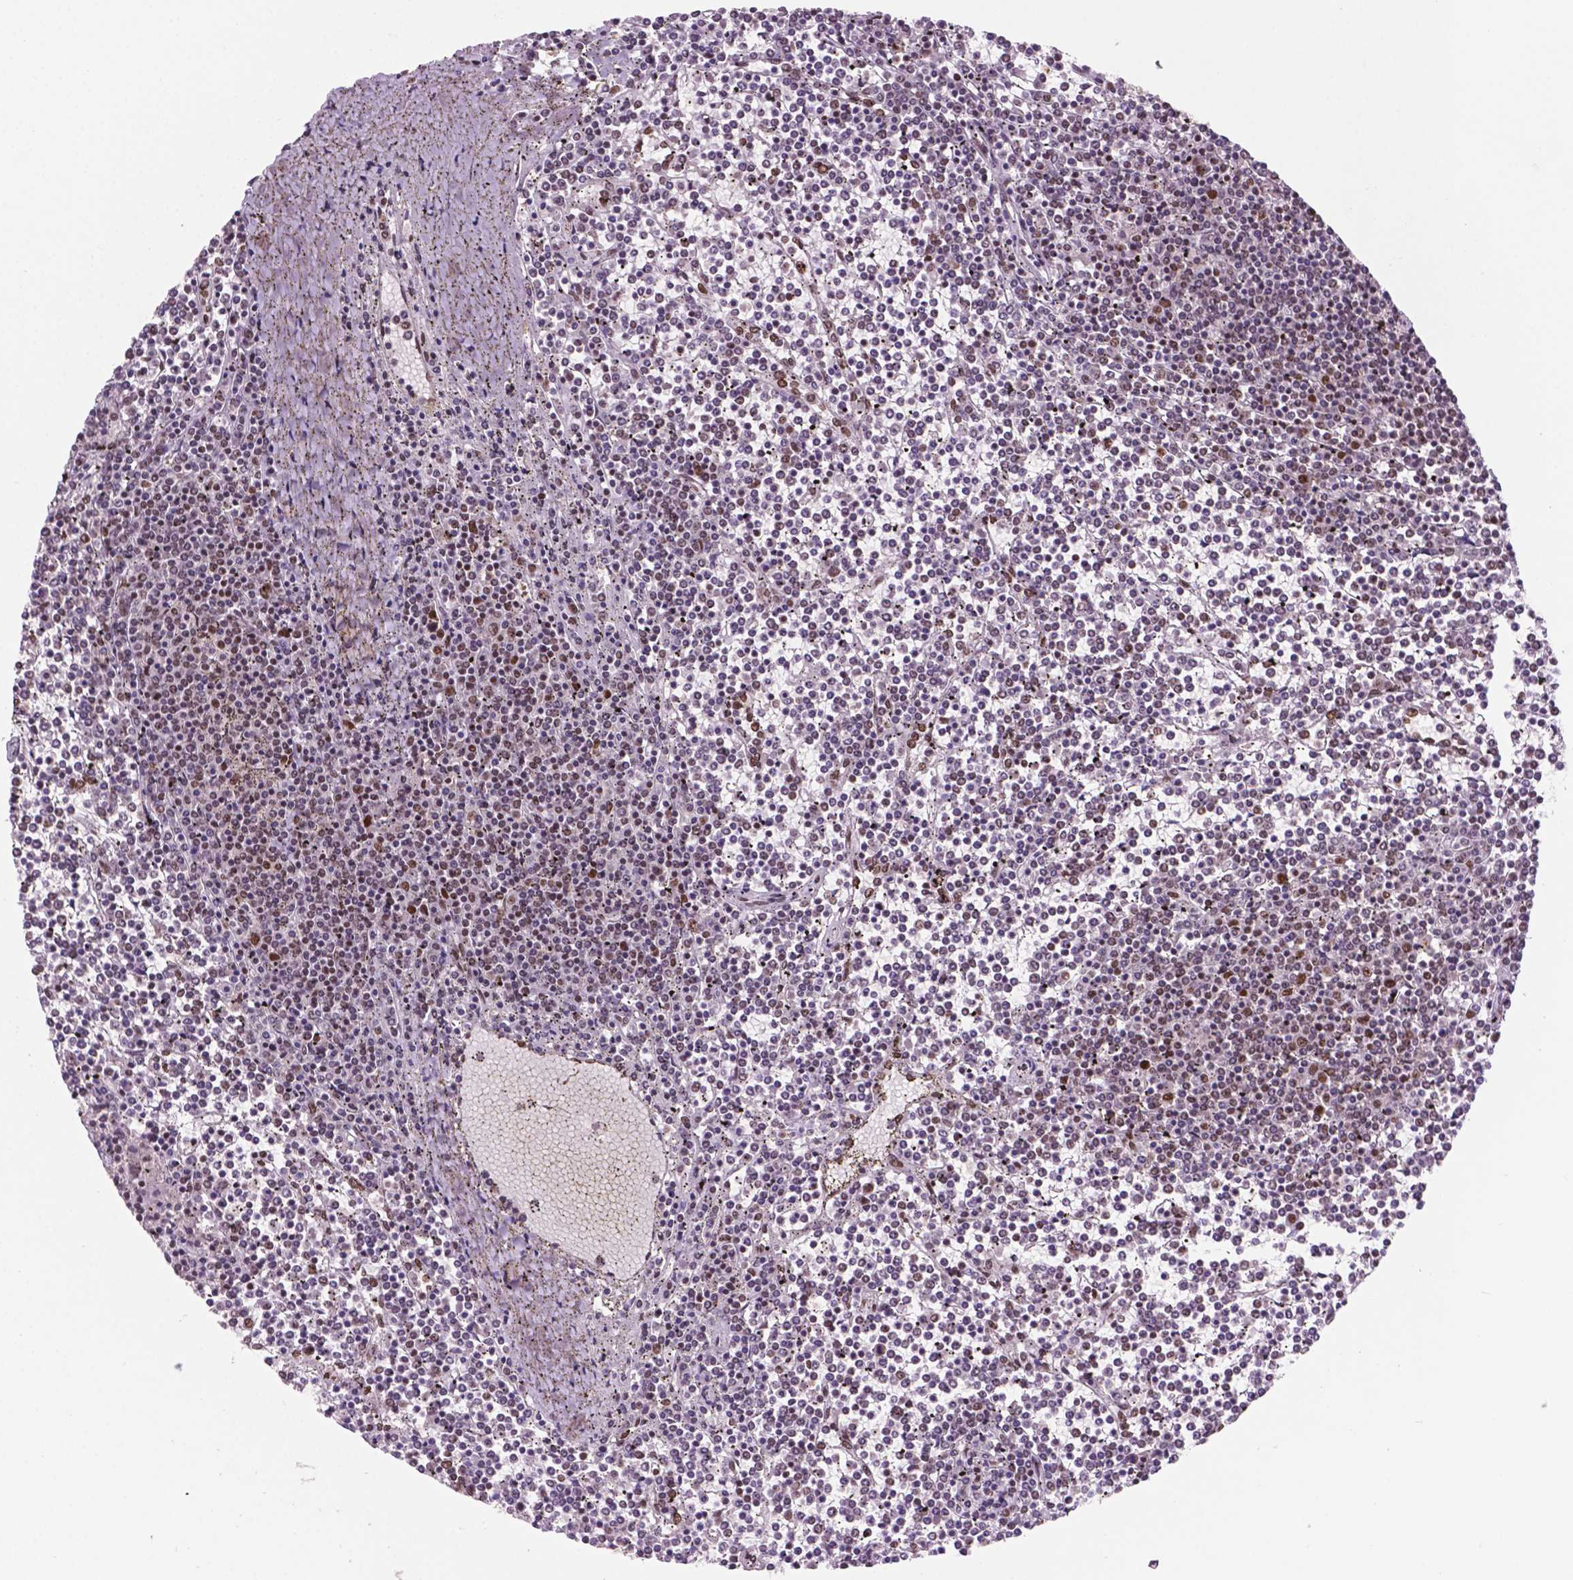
{"staining": {"intensity": "weak", "quantity": "<25%", "location": "nuclear"}, "tissue": "lymphoma", "cell_type": "Tumor cells", "image_type": "cancer", "snomed": [{"axis": "morphology", "description": "Malignant lymphoma, non-Hodgkin's type, Low grade"}, {"axis": "topography", "description": "Spleen"}], "caption": "DAB (3,3'-diaminobenzidine) immunohistochemical staining of human malignant lymphoma, non-Hodgkin's type (low-grade) displays no significant staining in tumor cells. Brightfield microscopy of IHC stained with DAB (3,3'-diaminobenzidine) (brown) and hematoxylin (blue), captured at high magnification.", "gene": "MLH1", "patient": {"sex": "female", "age": 19}}